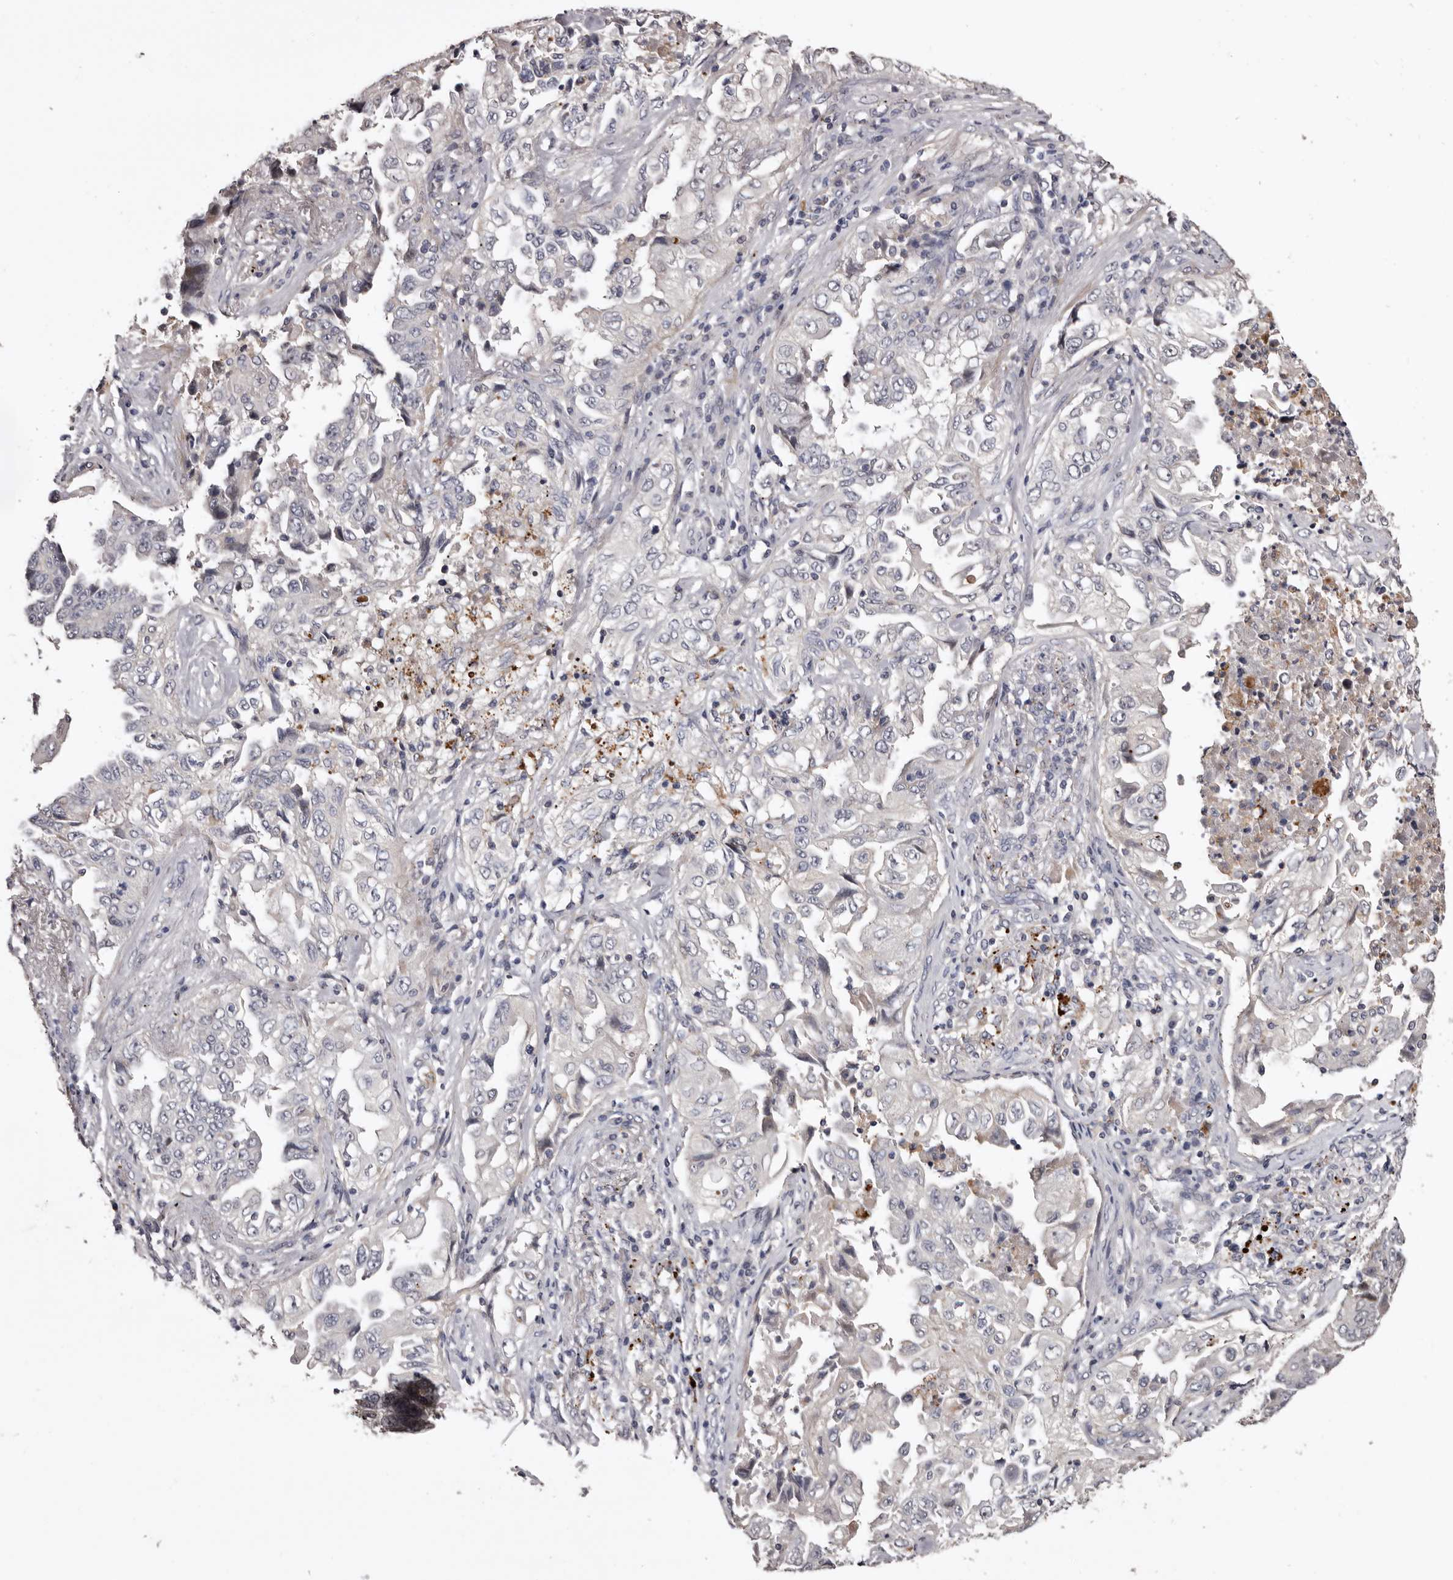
{"staining": {"intensity": "negative", "quantity": "none", "location": "none"}, "tissue": "lung cancer", "cell_type": "Tumor cells", "image_type": "cancer", "snomed": [{"axis": "morphology", "description": "Adenocarcinoma, NOS"}, {"axis": "topography", "description": "Lung"}], "caption": "Human lung cancer stained for a protein using IHC reveals no positivity in tumor cells.", "gene": "SLC10A4", "patient": {"sex": "female", "age": 51}}